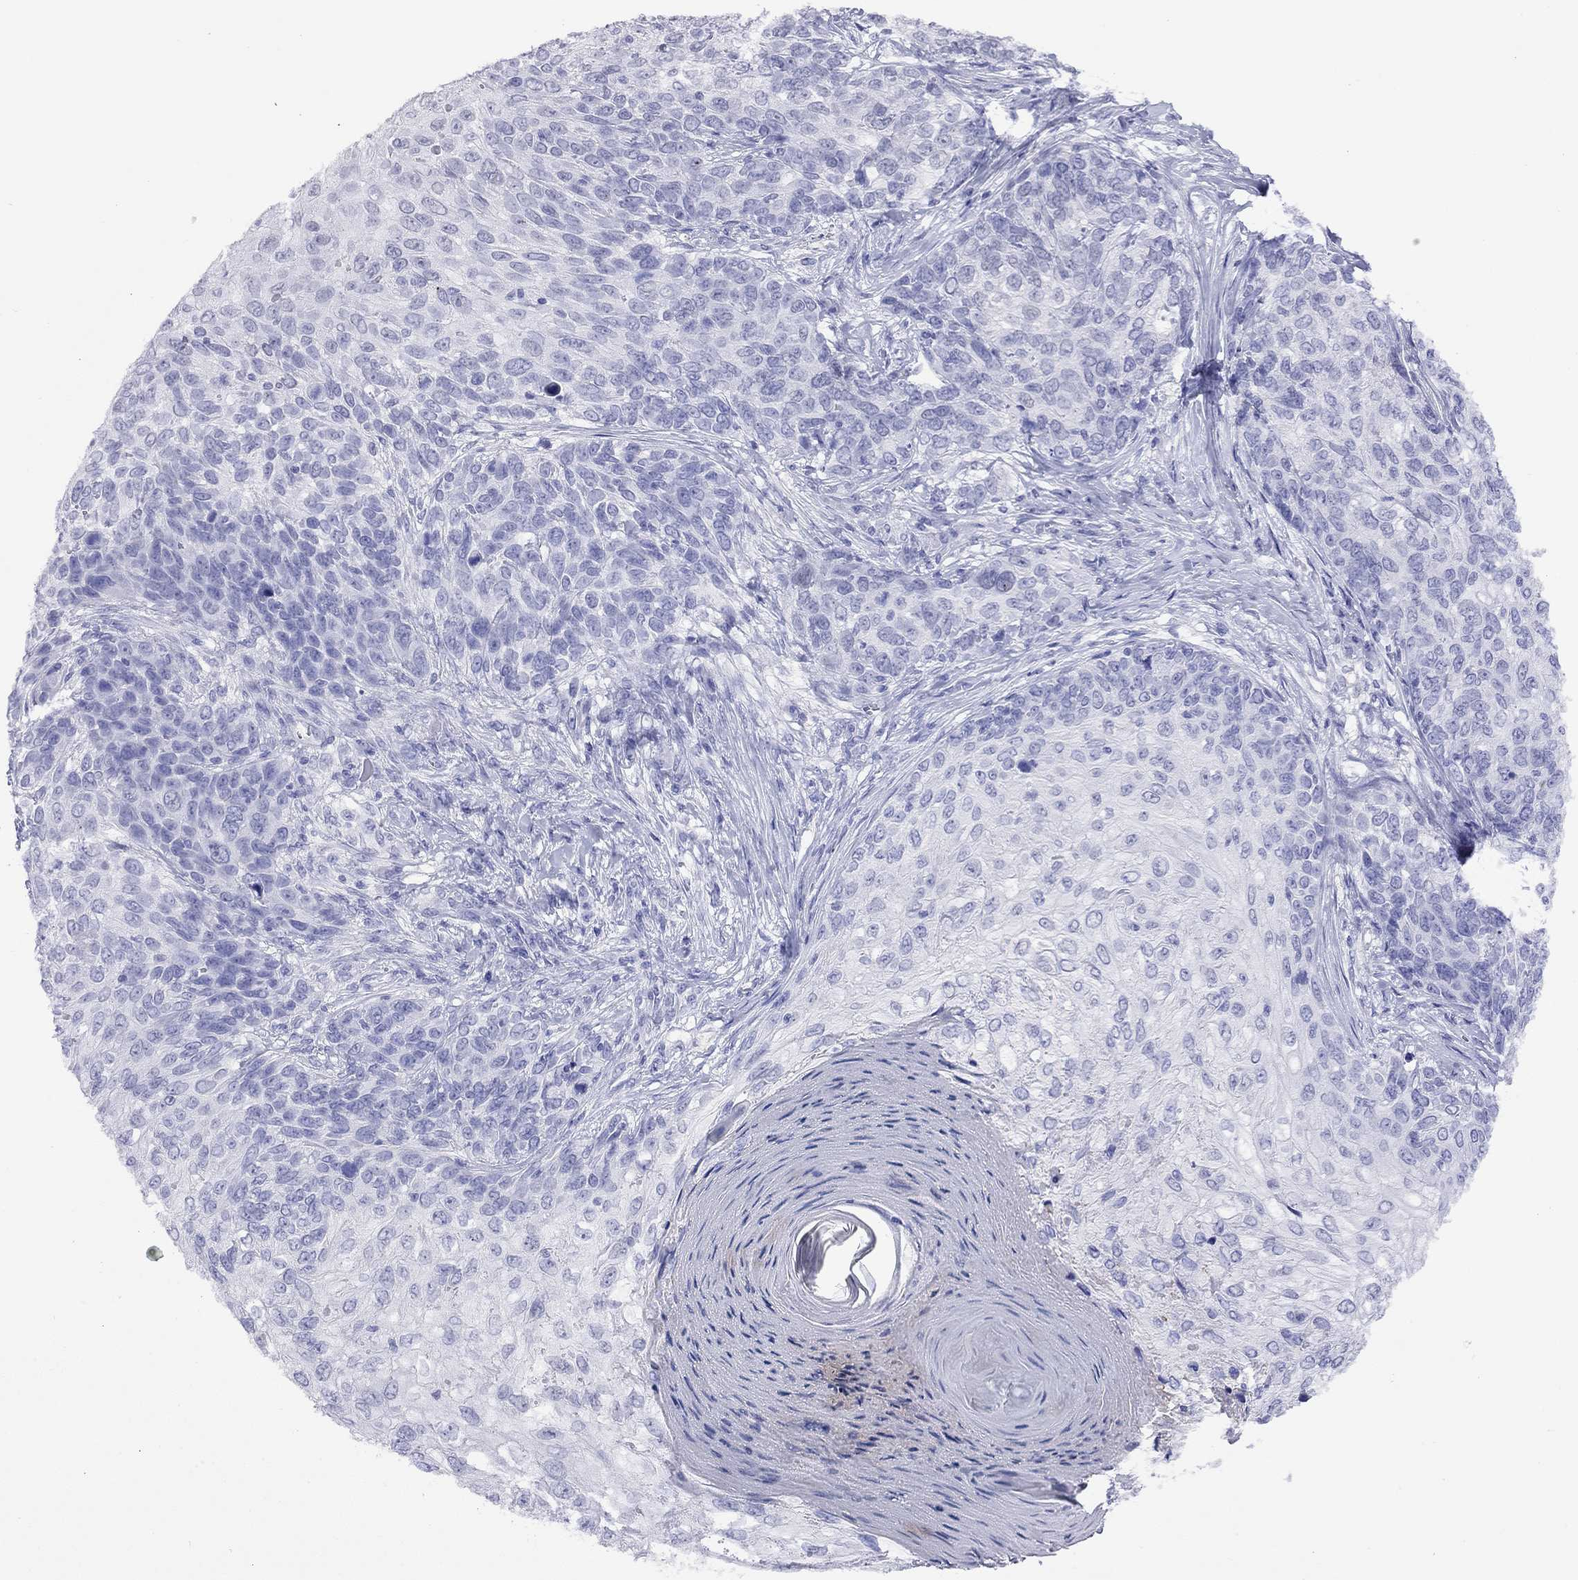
{"staining": {"intensity": "negative", "quantity": "none", "location": "none"}, "tissue": "skin cancer", "cell_type": "Tumor cells", "image_type": "cancer", "snomed": [{"axis": "morphology", "description": "Squamous cell carcinoma, NOS"}, {"axis": "topography", "description": "Skin"}], "caption": "A micrograph of human skin squamous cell carcinoma is negative for staining in tumor cells.", "gene": "SLC30A8", "patient": {"sex": "male", "age": 92}}